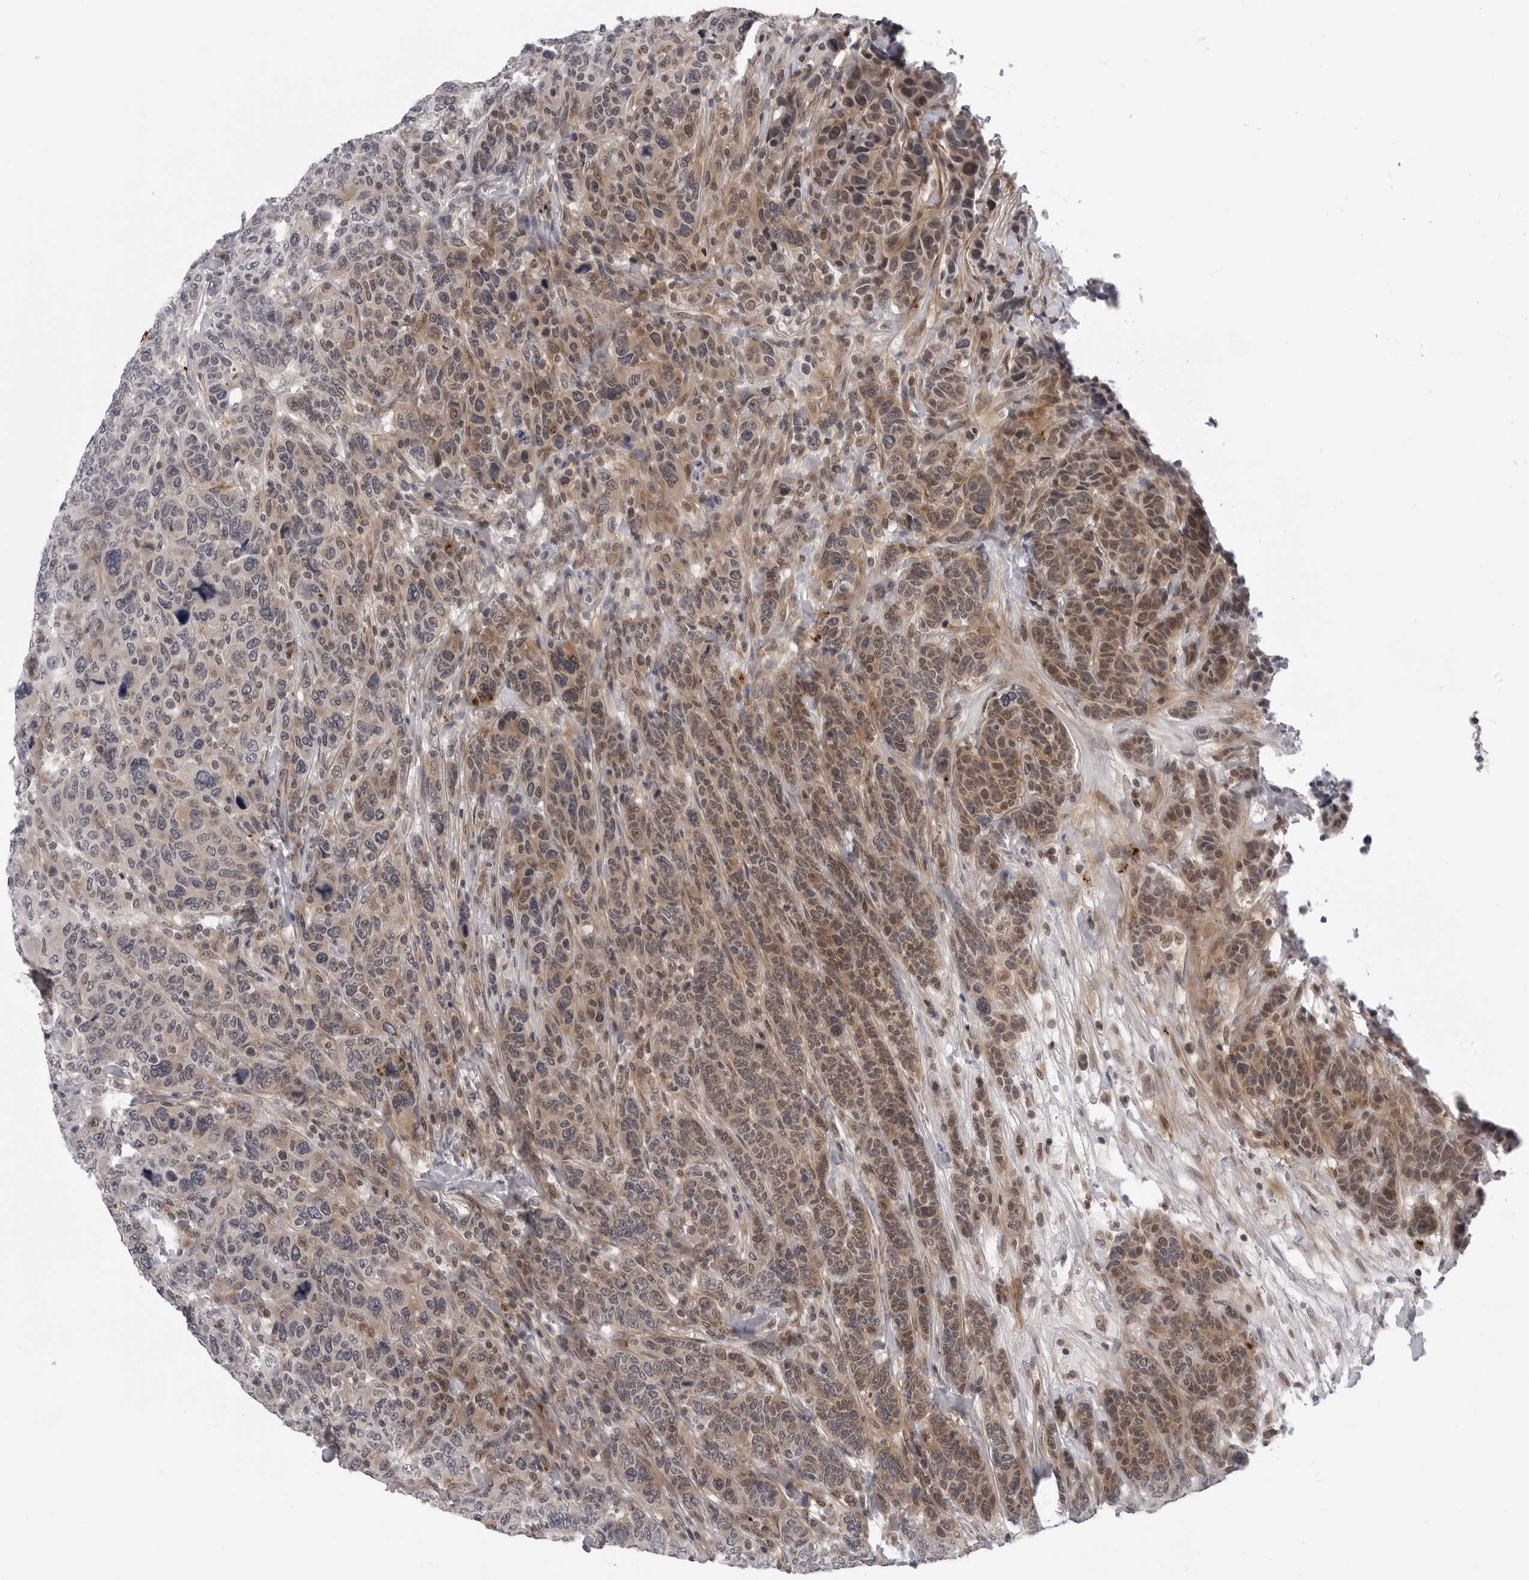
{"staining": {"intensity": "moderate", "quantity": ">75%", "location": "cytoplasmic/membranous,nuclear"}, "tissue": "breast cancer", "cell_type": "Tumor cells", "image_type": "cancer", "snomed": [{"axis": "morphology", "description": "Duct carcinoma"}, {"axis": "topography", "description": "Breast"}], "caption": "About >75% of tumor cells in human breast cancer (infiltrating ductal carcinoma) show moderate cytoplasmic/membranous and nuclear protein expression as visualized by brown immunohistochemical staining.", "gene": "KIAA1614", "patient": {"sex": "female", "age": 37}}